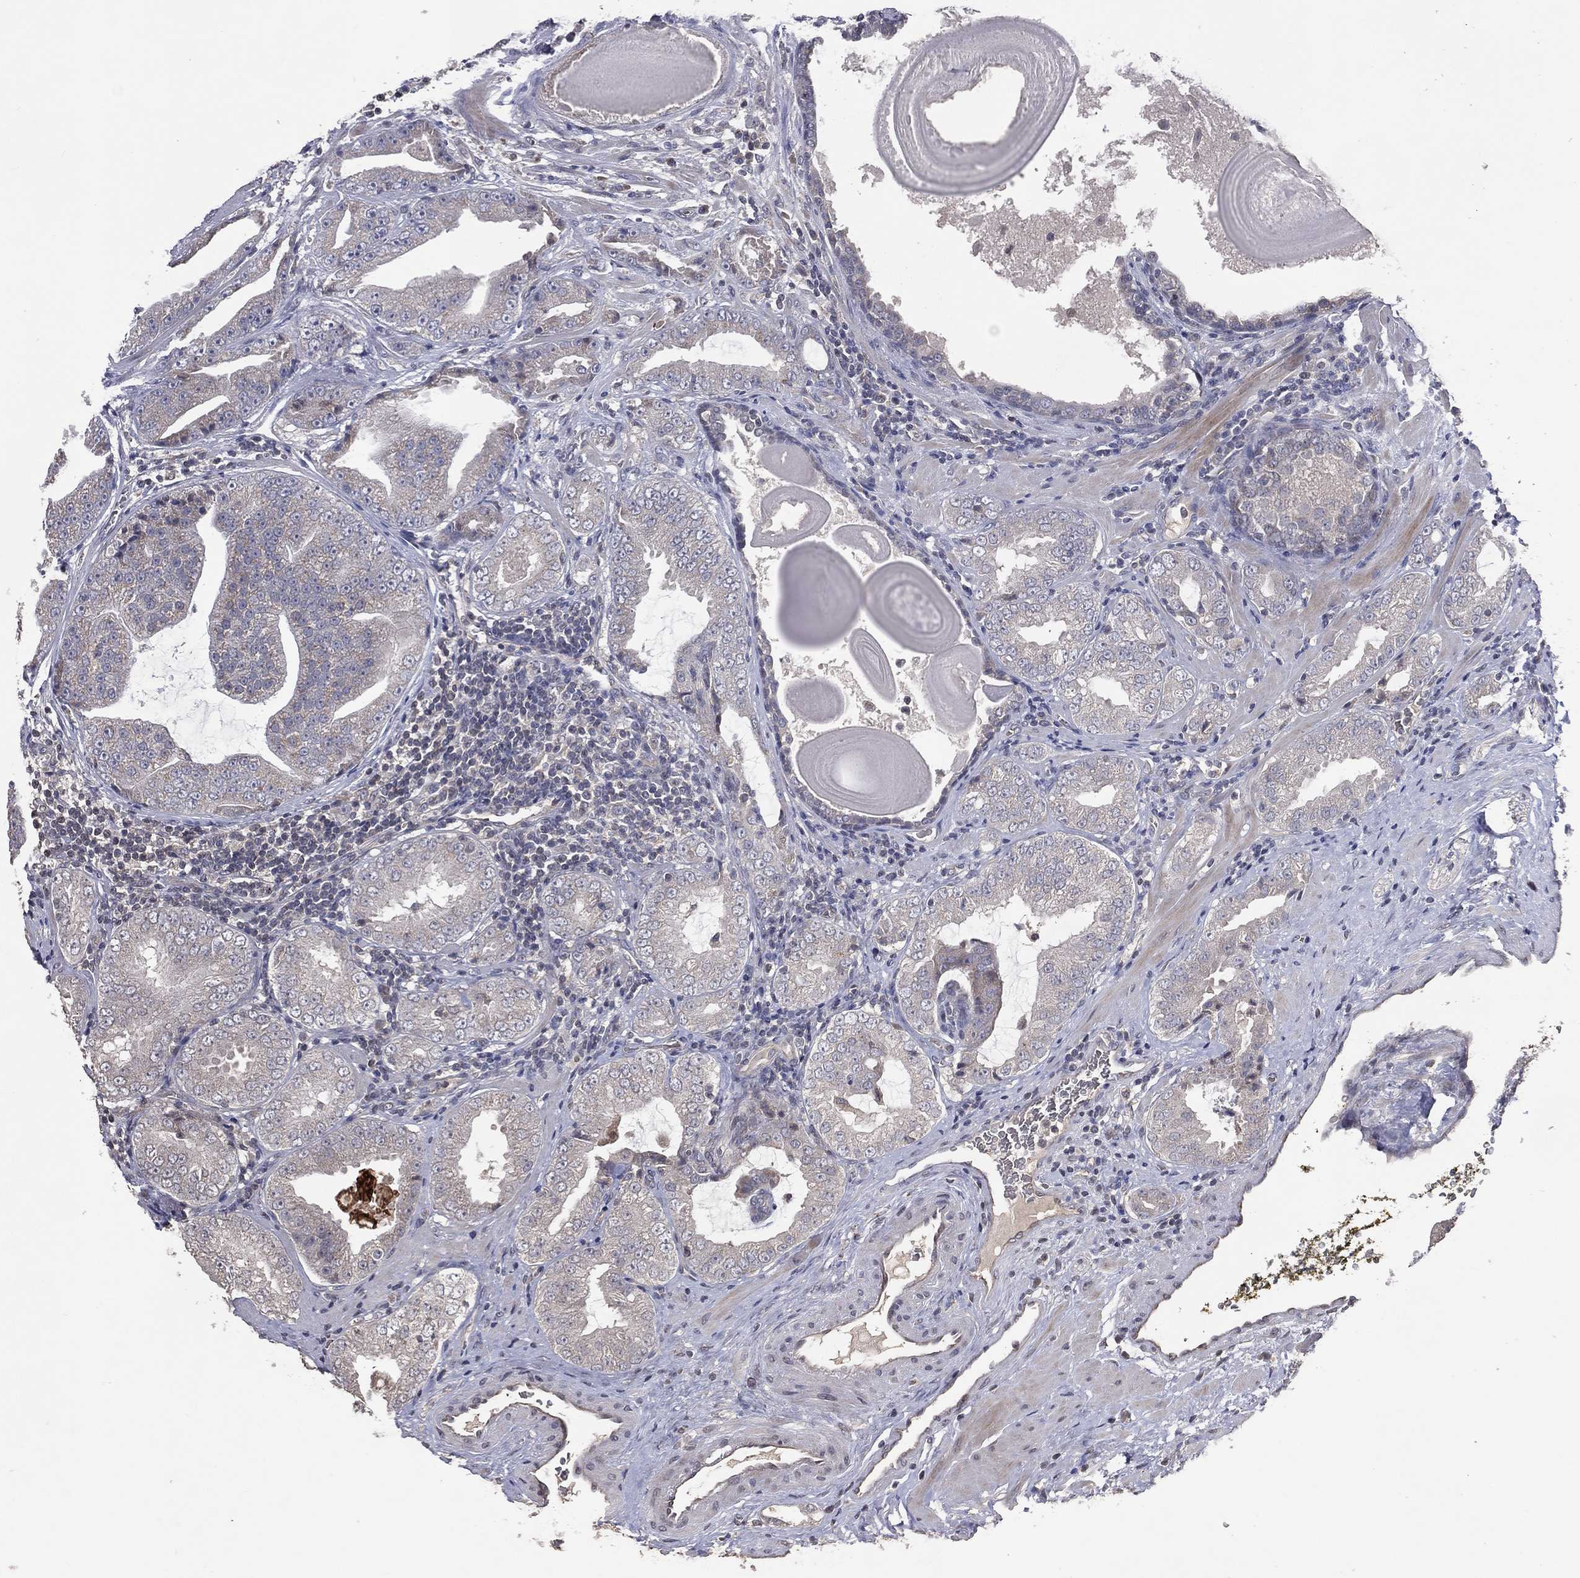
{"staining": {"intensity": "negative", "quantity": "none", "location": "none"}, "tissue": "prostate cancer", "cell_type": "Tumor cells", "image_type": "cancer", "snomed": [{"axis": "morphology", "description": "Adenocarcinoma, Low grade"}, {"axis": "topography", "description": "Prostate"}], "caption": "Immunohistochemistry histopathology image of human prostate cancer (low-grade adenocarcinoma) stained for a protein (brown), which displays no positivity in tumor cells. Nuclei are stained in blue.", "gene": "DNAH7", "patient": {"sex": "male", "age": 62}}